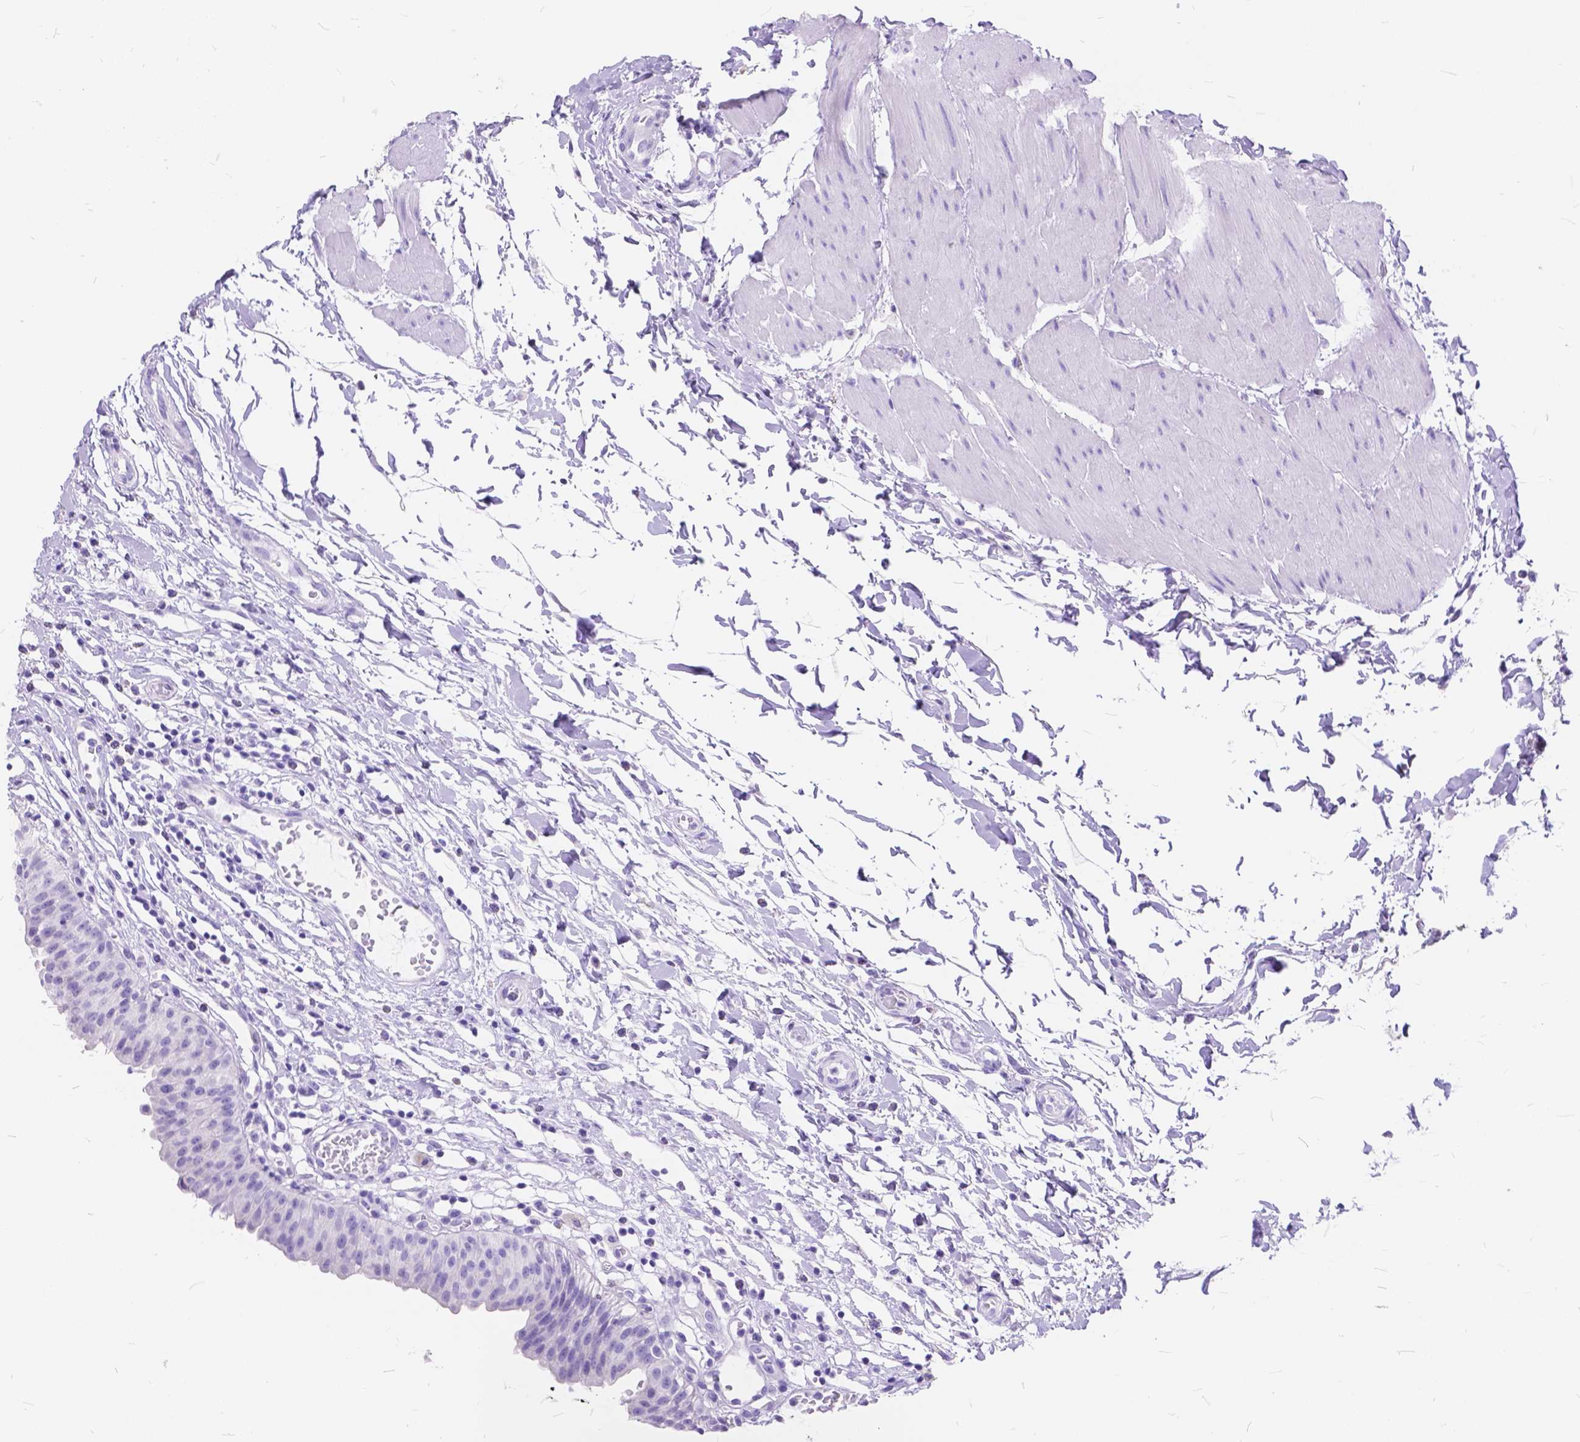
{"staining": {"intensity": "negative", "quantity": "none", "location": "none"}, "tissue": "urinary bladder", "cell_type": "Urothelial cells", "image_type": "normal", "snomed": [{"axis": "morphology", "description": "Normal tissue, NOS"}, {"axis": "topography", "description": "Urinary bladder"}], "caption": "IHC of unremarkable human urinary bladder reveals no positivity in urothelial cells. (Stains: DAB (3,3'-diaminobenzidine) immunohistochemistry with hematoxylin counter stain, Microscopy: brightfield microscopy at high magnification).", "gene": "FOXL2", "patient": {"sex": "male", "age": 64}}